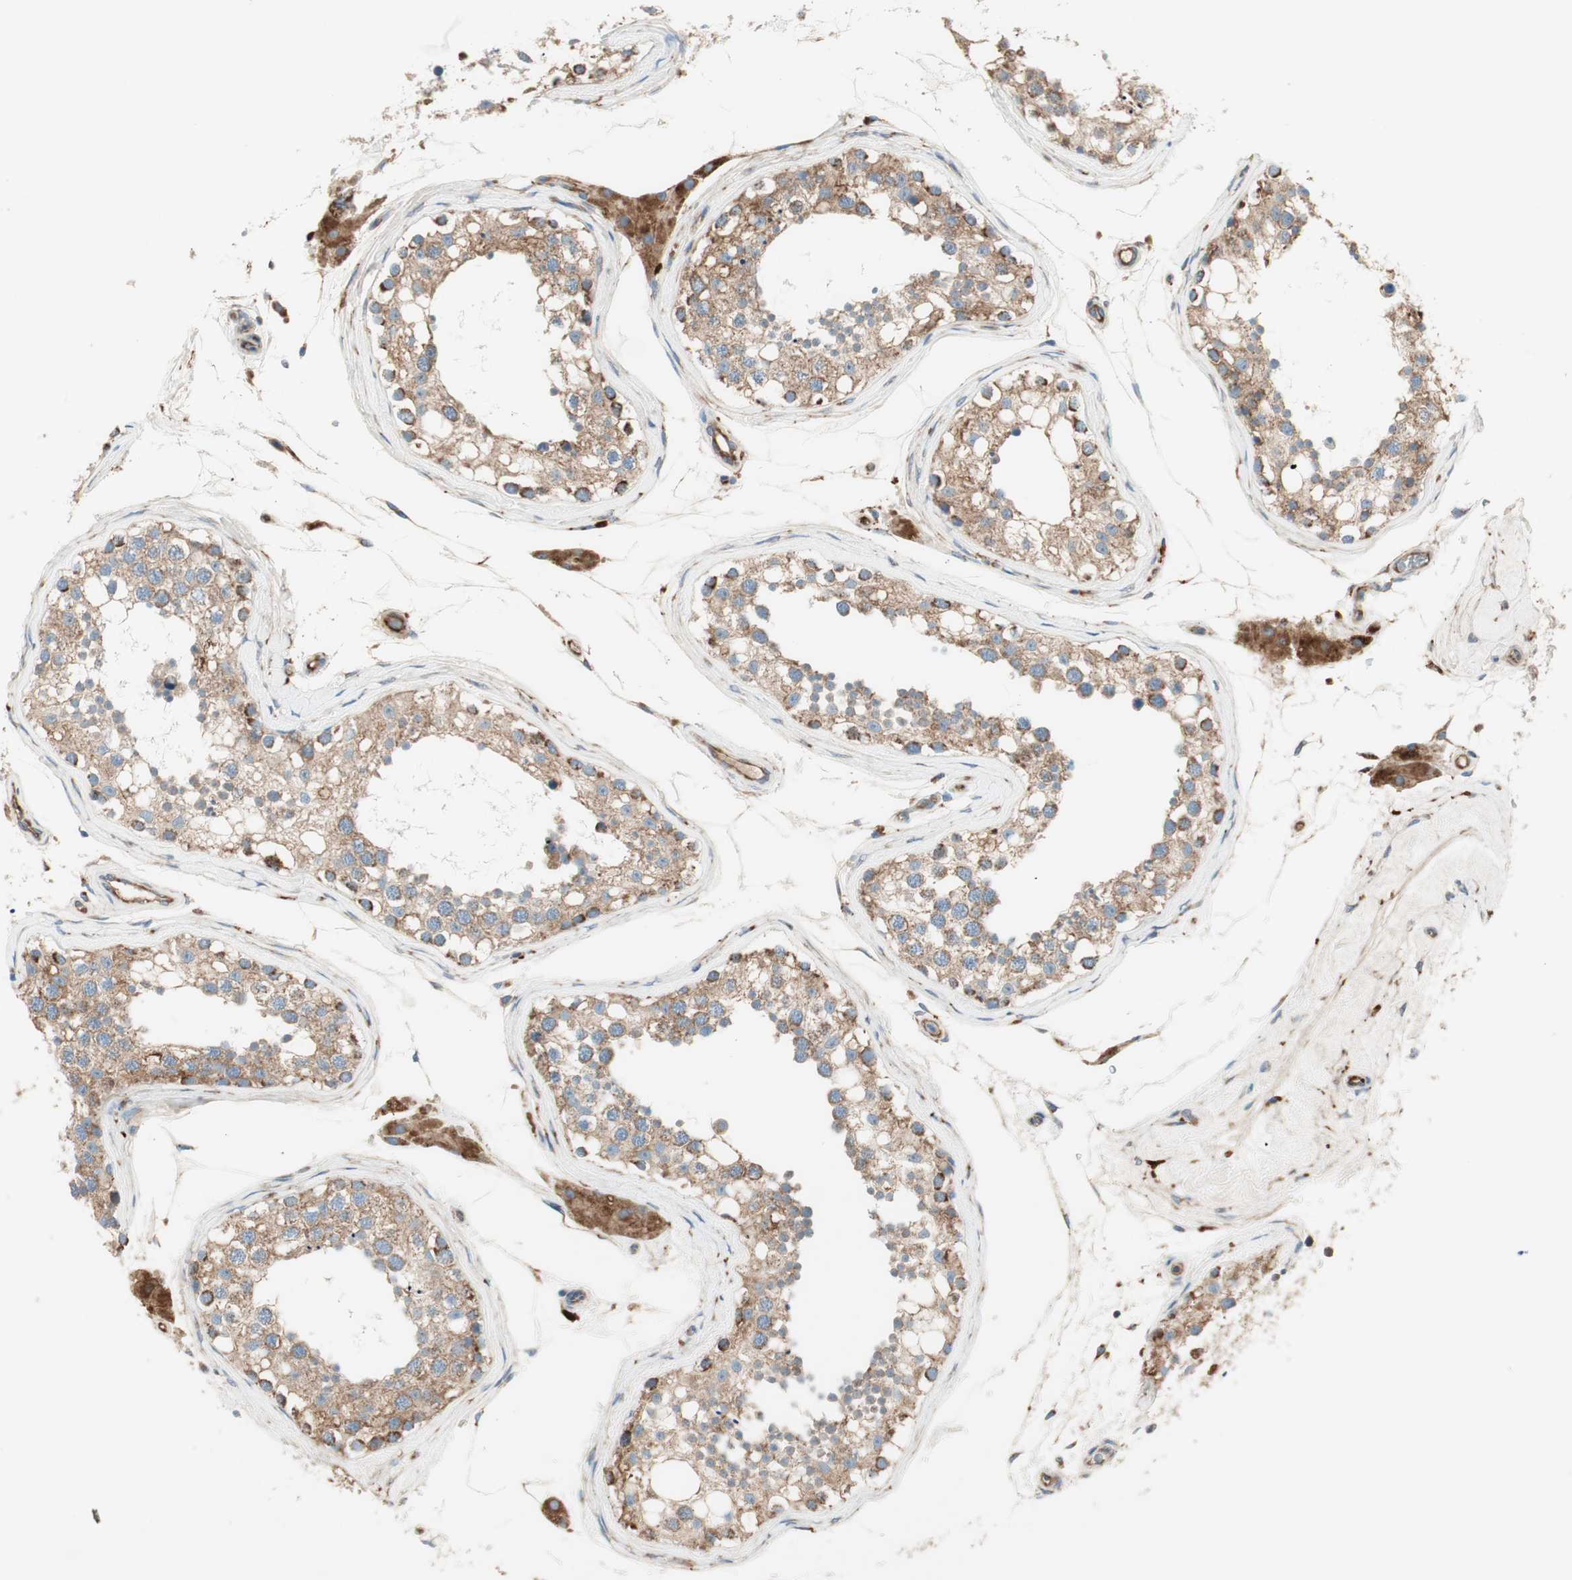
{"staining": {"intensity": "moderate", "quantity": ">75%", "location": "cytoplasmic/membranous"}, "tissue": "testis", "cell_type": "Cells in seminiferous ducts", "image_type": "normal", "snomed": [{"axis": "morphology", "description": "Normal tissue, NOS"}, {"axis": "topography", "description": "Testis"}], "caption": "DAB immunohistochemical staining of normal testis reveals moderate cytoplasmic/membranous protein positivity in about >75% of cells in seminiferous ducts. (IHC, brightfield microscopy, high magnification).", "gene": "RPL23", "patient": {"sex": "male", "age": 68}}